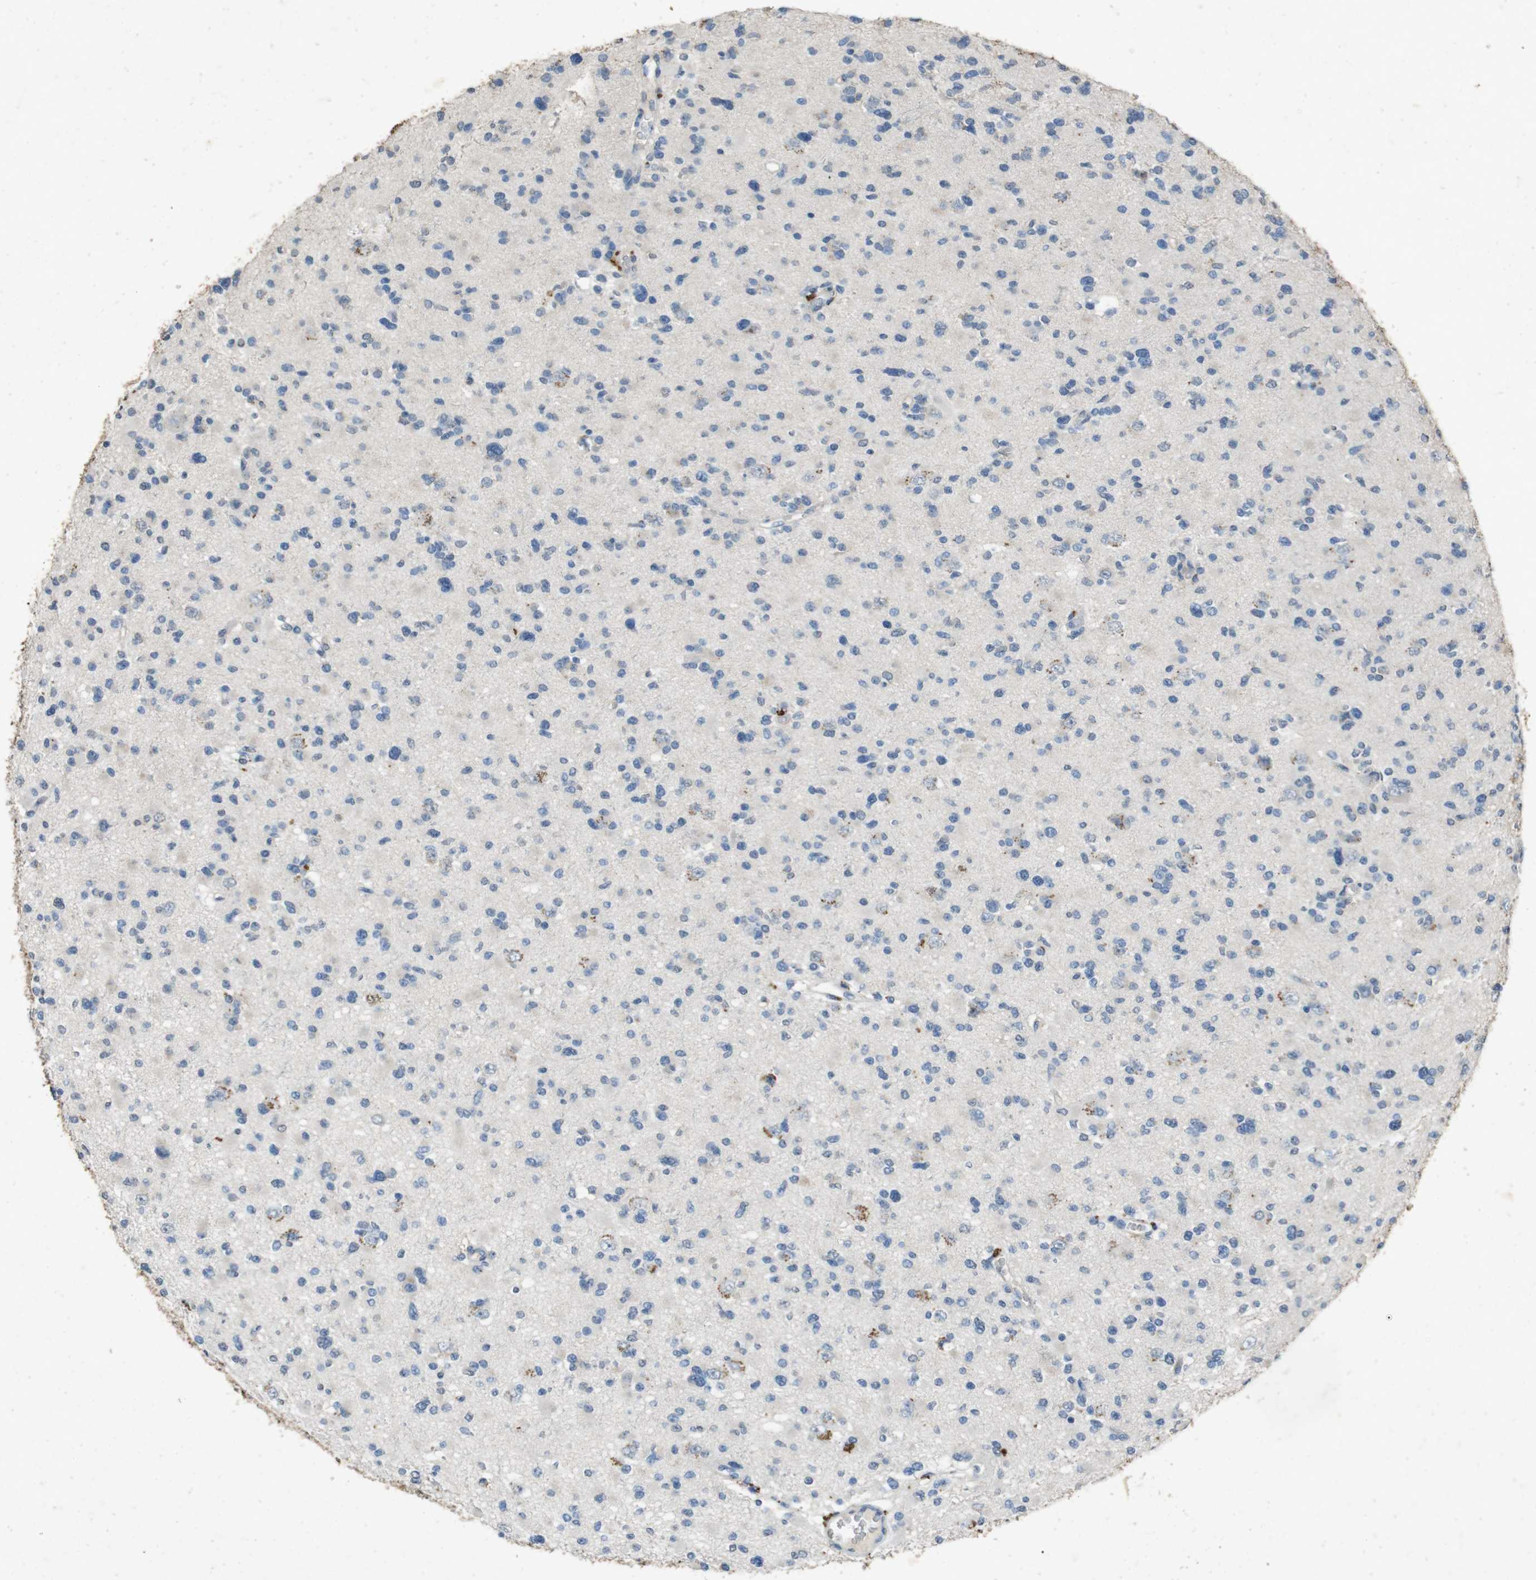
{"staining": {"intensity": "negative", "quantity": "none", "location": "none"}, "tissue": "glioma", "cell_type": "Tumor cells", "image_type": "cancer", "snomed": [{"axis": "morphology", "description": "Glioma, malignant, Low grade"}, {"axis": "topography", "description": "Brain"}], "caption": "Tumor cells are negative for brown protein staining in glioma.", "gene": "STBD1", "patient": {"sex": "female", "age": 22}}